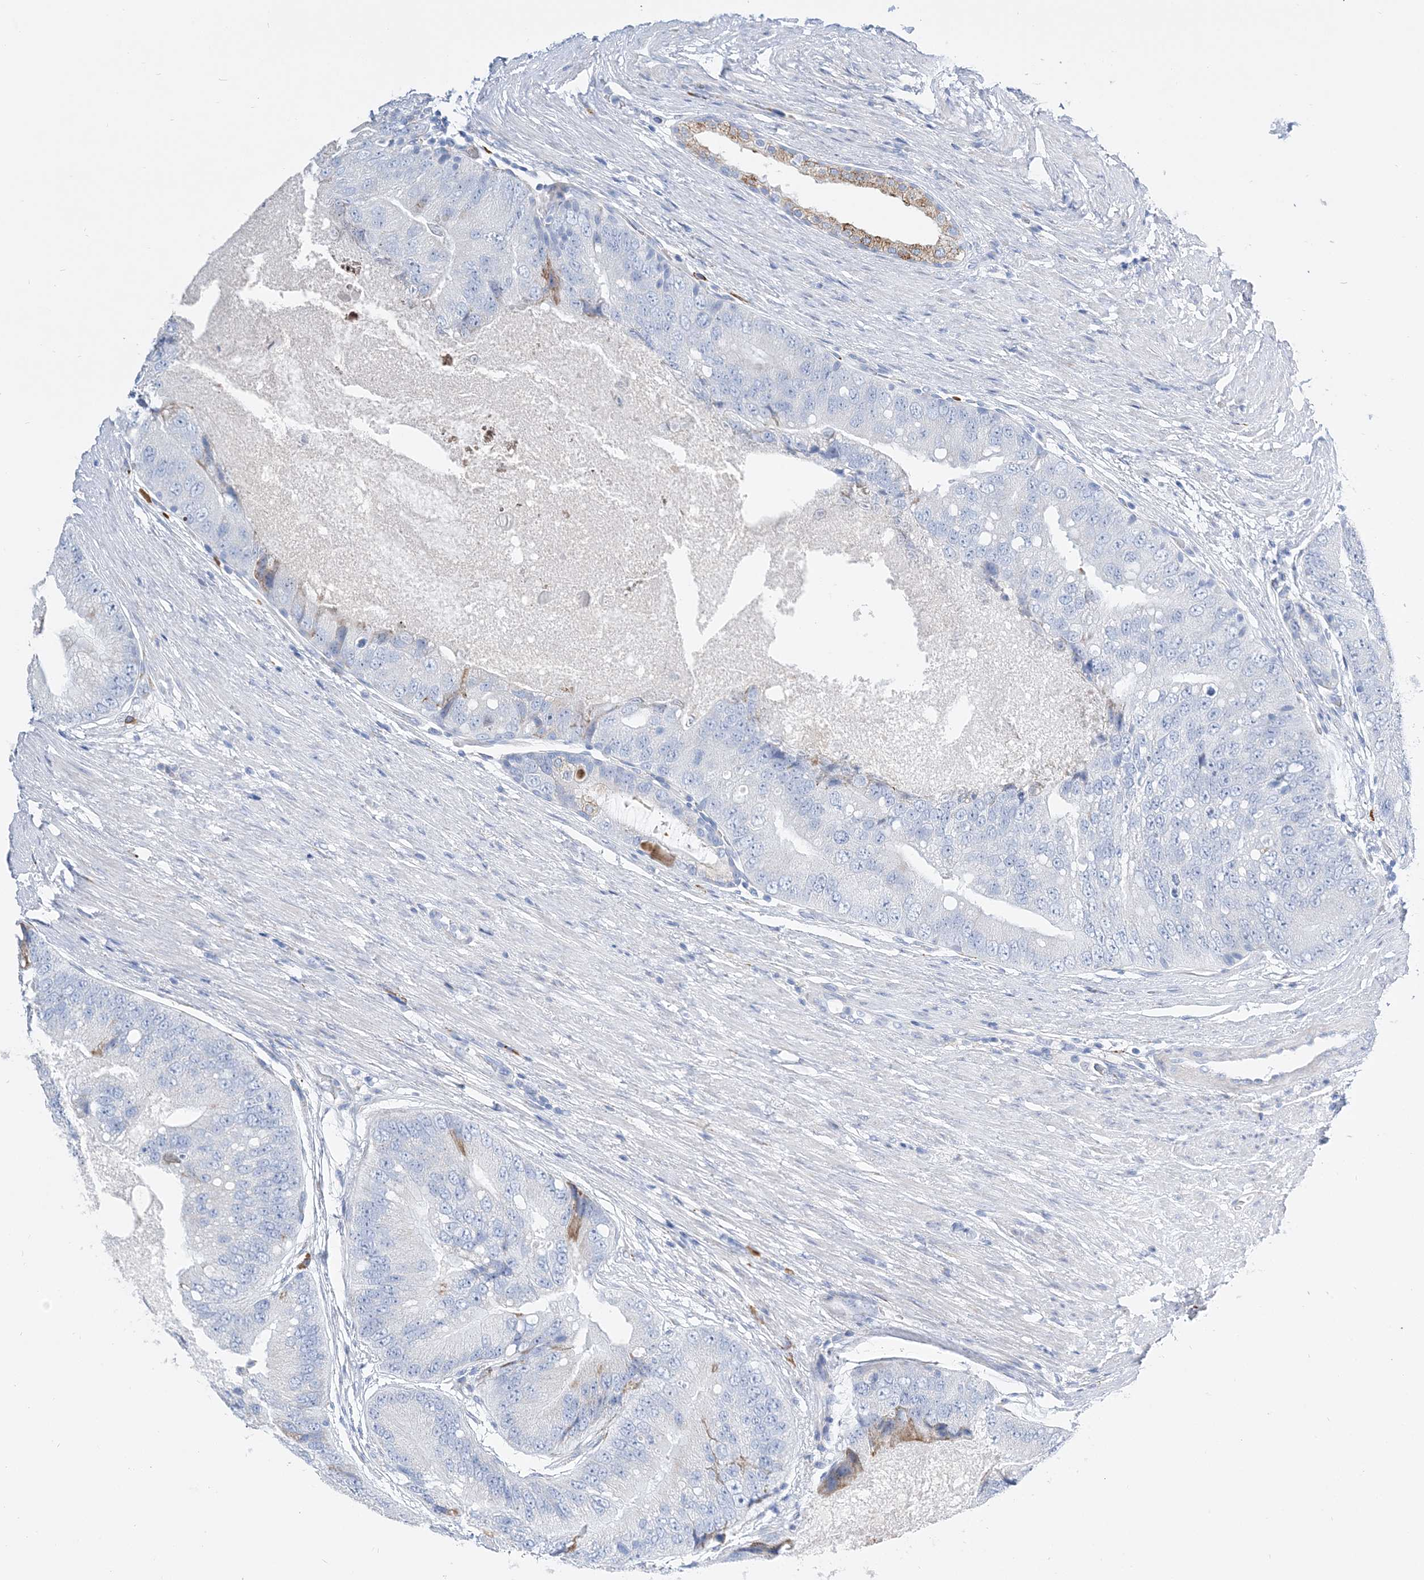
{"staining": {"intensity": "weak", "quantity": "<25%", "location": "cytoplasmic/membranous"}, "tissue": "prostate cancer", "cell_type": "Tumor cells", "image_type": "cancer", "snomed": [{"axis": "morphology", "description": "Adenocarcinoma, High grade"}, {"axis": "topography", "description": "Prostate"}], "caption": "Immunohistochemistry of prostate cancer (high-grade adenocarcinoma) displays no positivity in tumor cells.", "gene": "TSPYL6", "patient": {"sex": "male", "age": 70}}